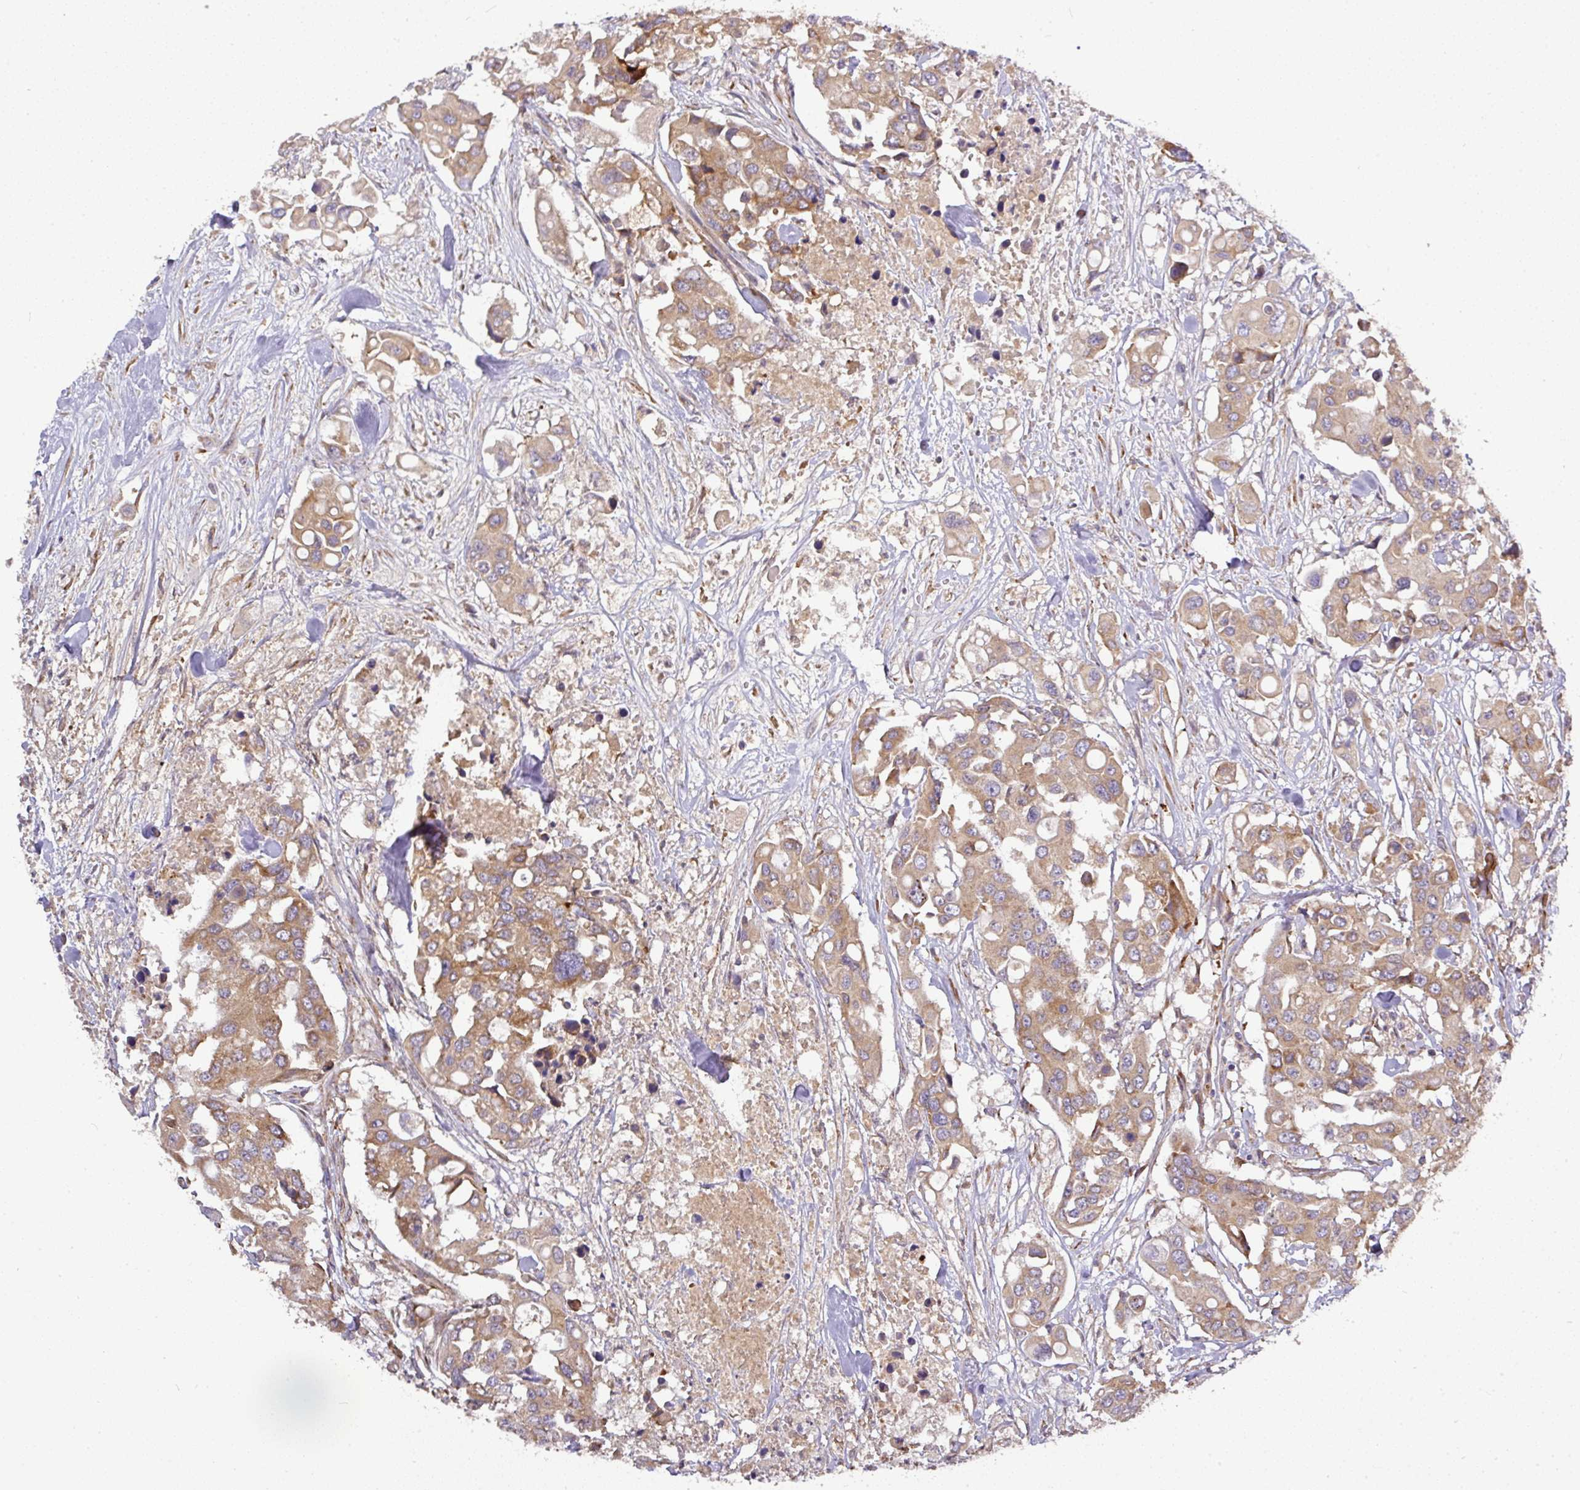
{"staining": {"intensity": "weak", "quantity": ">75%", "location": "cytoplasmic/membranous"}, "tissue": "colorectal cancer", "cell_type": "Tumor cells", "image_type": "cancer", "snomed": [{"axis": "morphology", "description": "Adenocarcinoma, NOS"}, {"axis": "topography", "description": "Colon"}], "caption": "Weak cytoplasmic/membranous protein positivity is identified in about >75% of tumor cells in colorectal adenocarcinoma.", "gene": "GALP", "patient": {"sex": "male", "age": 77}}